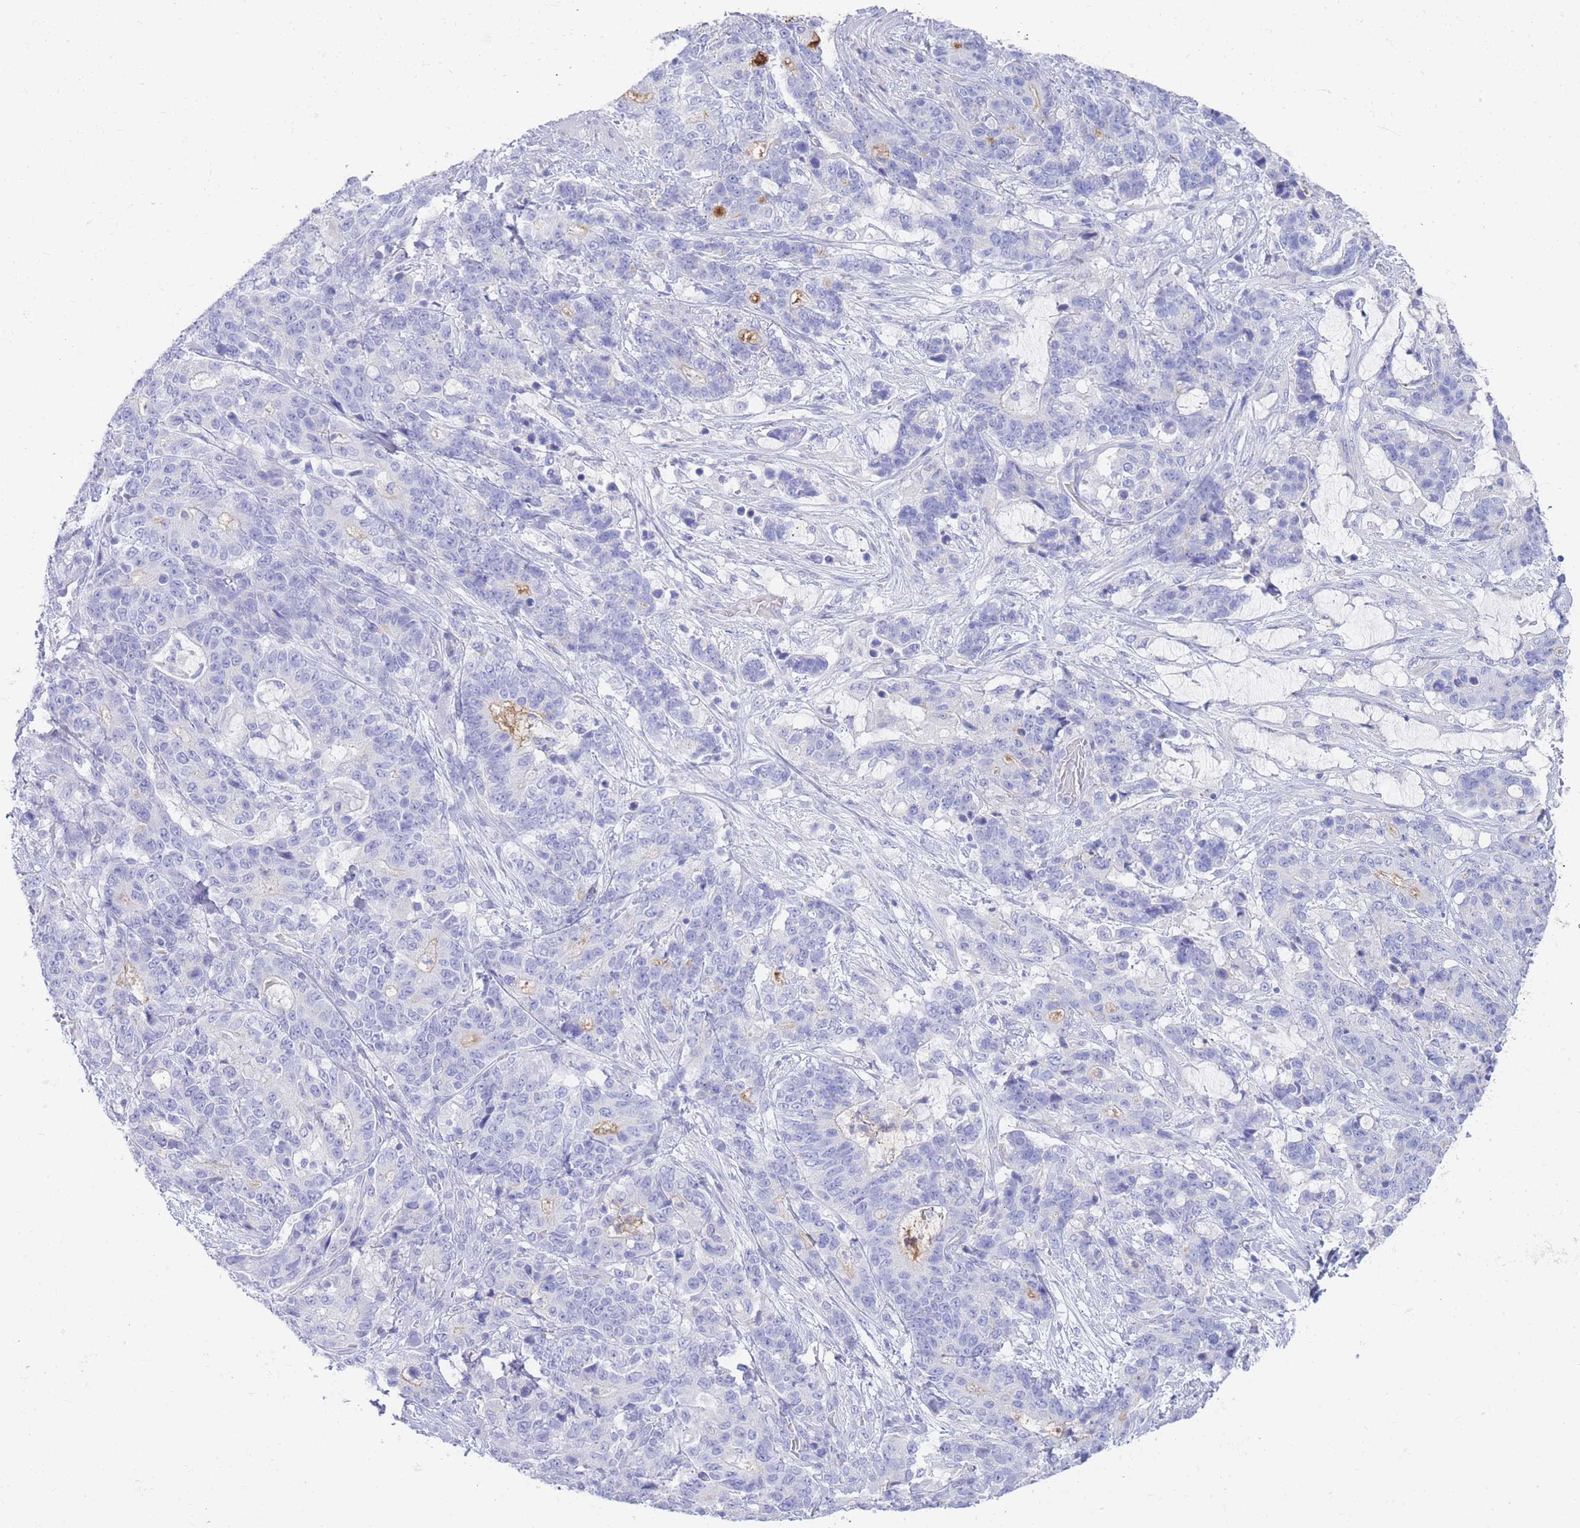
{"staining": {"intensity": "negative", "quantity": "none", "location": "none"}, "tissue": "stomach cancer", "cell_type": "Tumor cells", "image_type": "cancer", "snomed": [{"axis": "morphology", "description": "Normal tissue, NOS"}, {"axis": "morphology", "description": "Adenocarcinoma, NOS"}, {"axis": "topography", "description": "Stomach"}], "caption": "Stomach cancer (adenocarcinoma) stained for a protein using immunohistochemistry displays no positivity tumor cells.", "gene": "LRRC37A", "patient": {"sex": "female", "age": 64}}